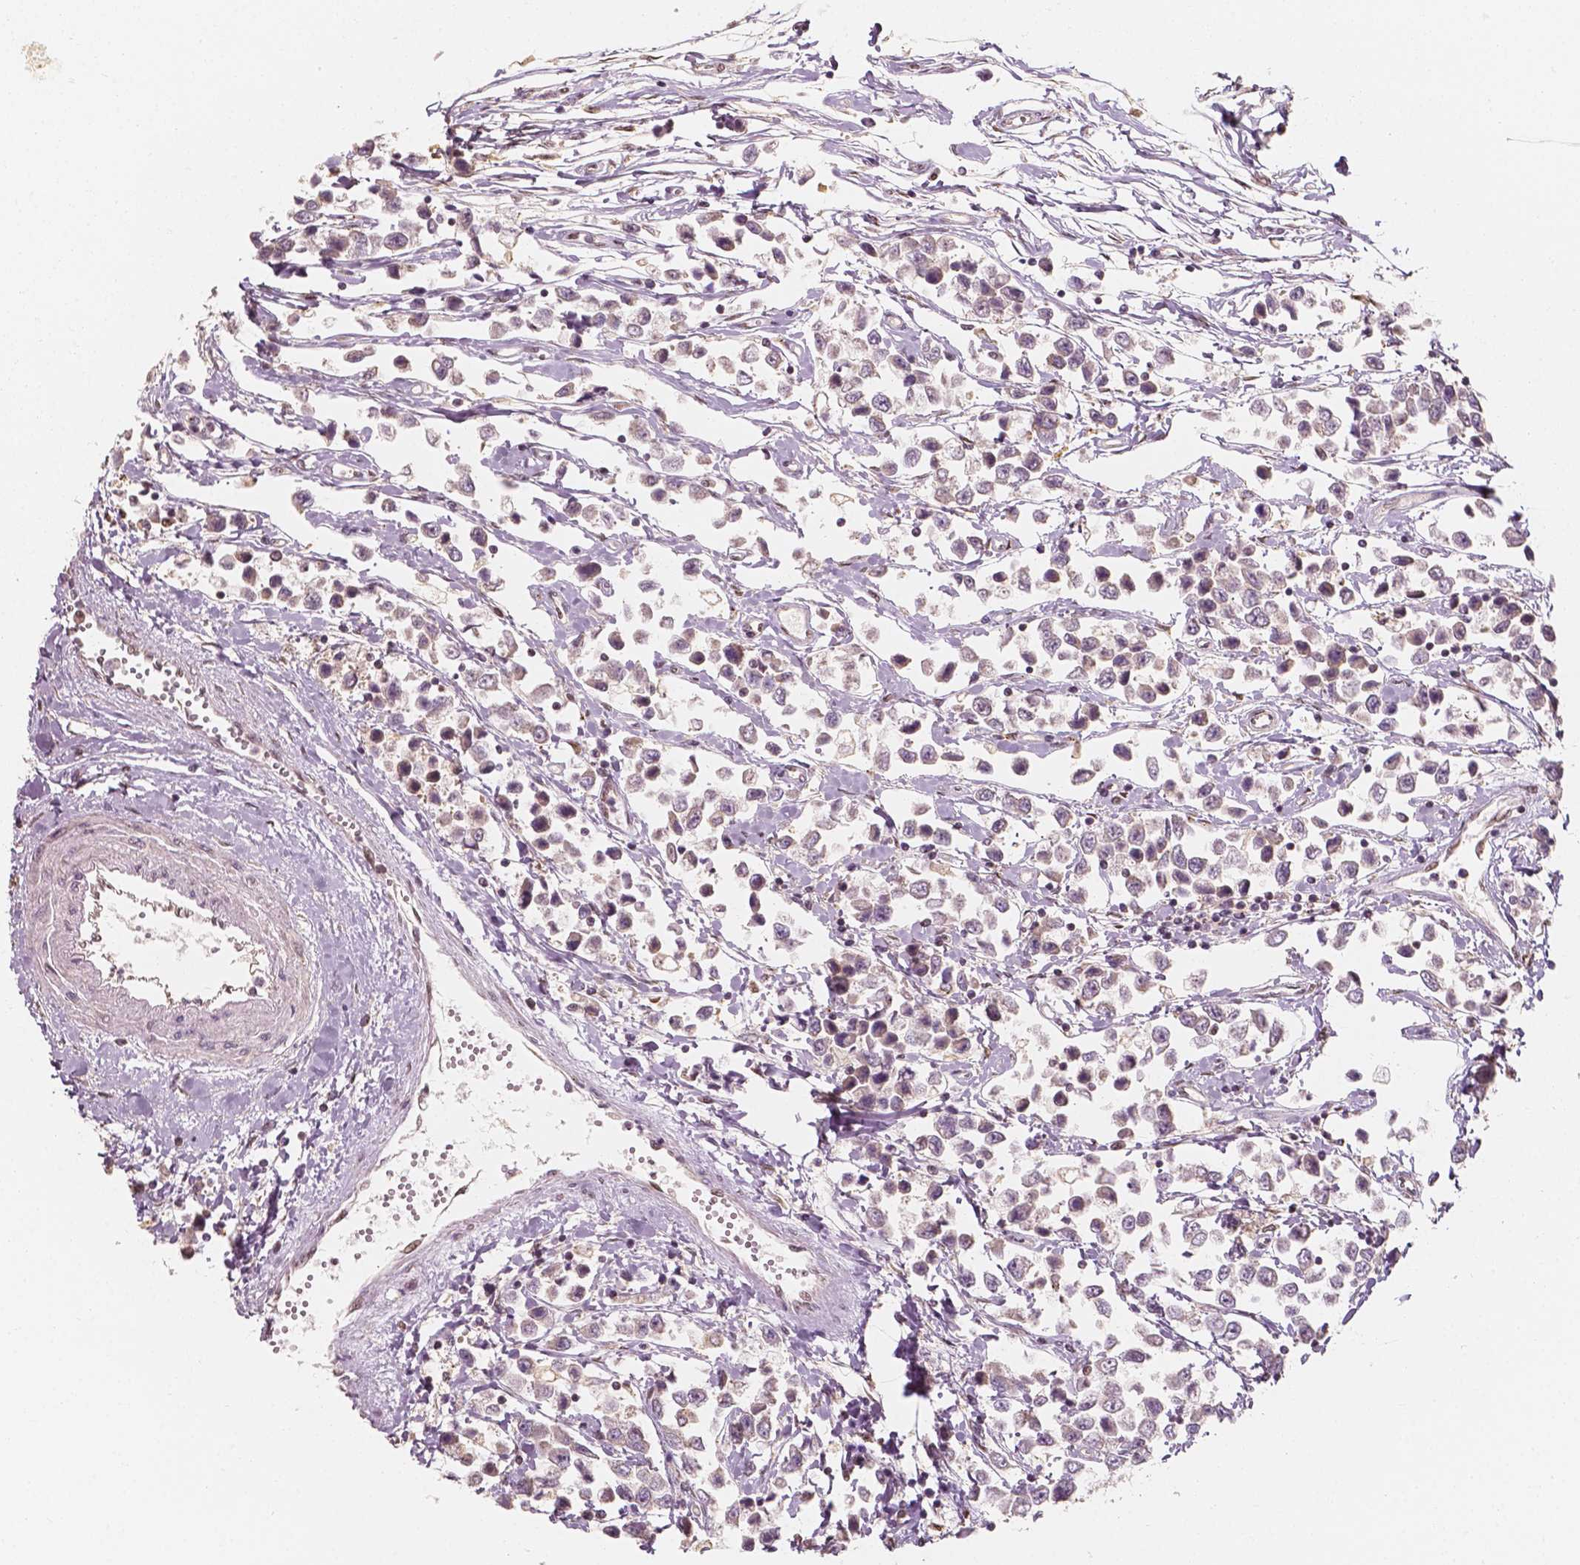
{"staining": {"intensity": "weak", "quantity": "<25%", "location": "cytoplasmic/membranous,nuclear"}, "tissue": "testis cancer", "cell_type": "Tumor cells", "image_type": "cancer", "snomed": [{"axis": "morphology", "description": "Seminoma, NOS"}, {"axis": "topography", "description": "Testis"}], "caption": "High power microscopy image of an immunohistochemistry (IHC) image of testis cancer, revealing no significant staining in tumor cells.", "gene": "TBC1D17", "patient": {"sex": "male", "age": 34}}